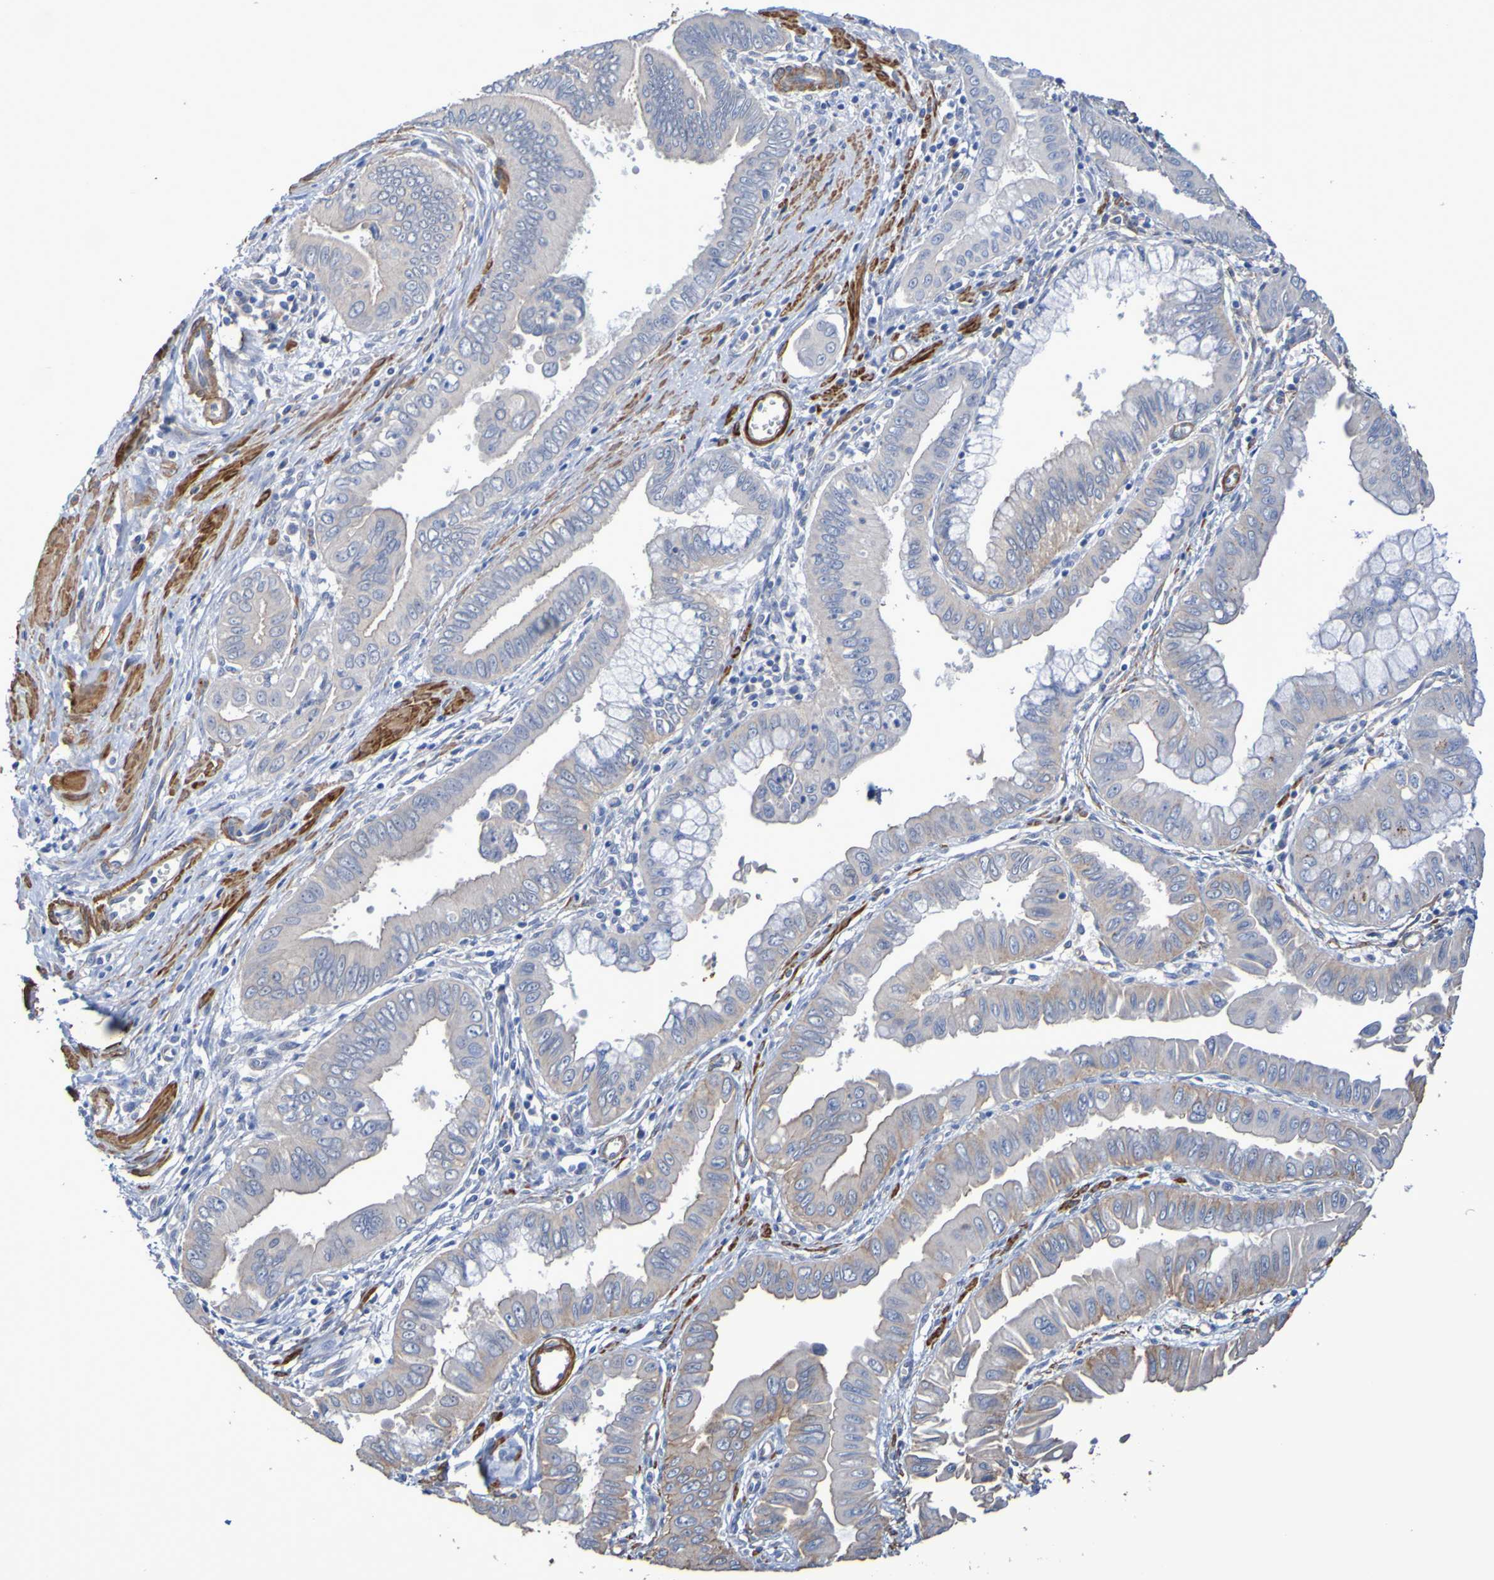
{"staining": {"intensity": "moderate", "quantity": "25%-75%", "location": "cytoplasmic/membranous"}, "tissue": "pancreatic cancer", "cell_type": "Tumor cells", "image_type": "cancer", "snomed": [{"axis": "morphology", "description": "Normal tissue, NOS"}, {"axis": "topography", "description": "Lymph node"}], "caption": "Approximately 25%-75% of tumor cells in pancreatic cancer exhibit moderate cytoplasmic/membranous protein expression as visualized by brown immunohistochemical staining.", "gene": "SRPRB", "patient": {"sex": "male", "age": 50}}